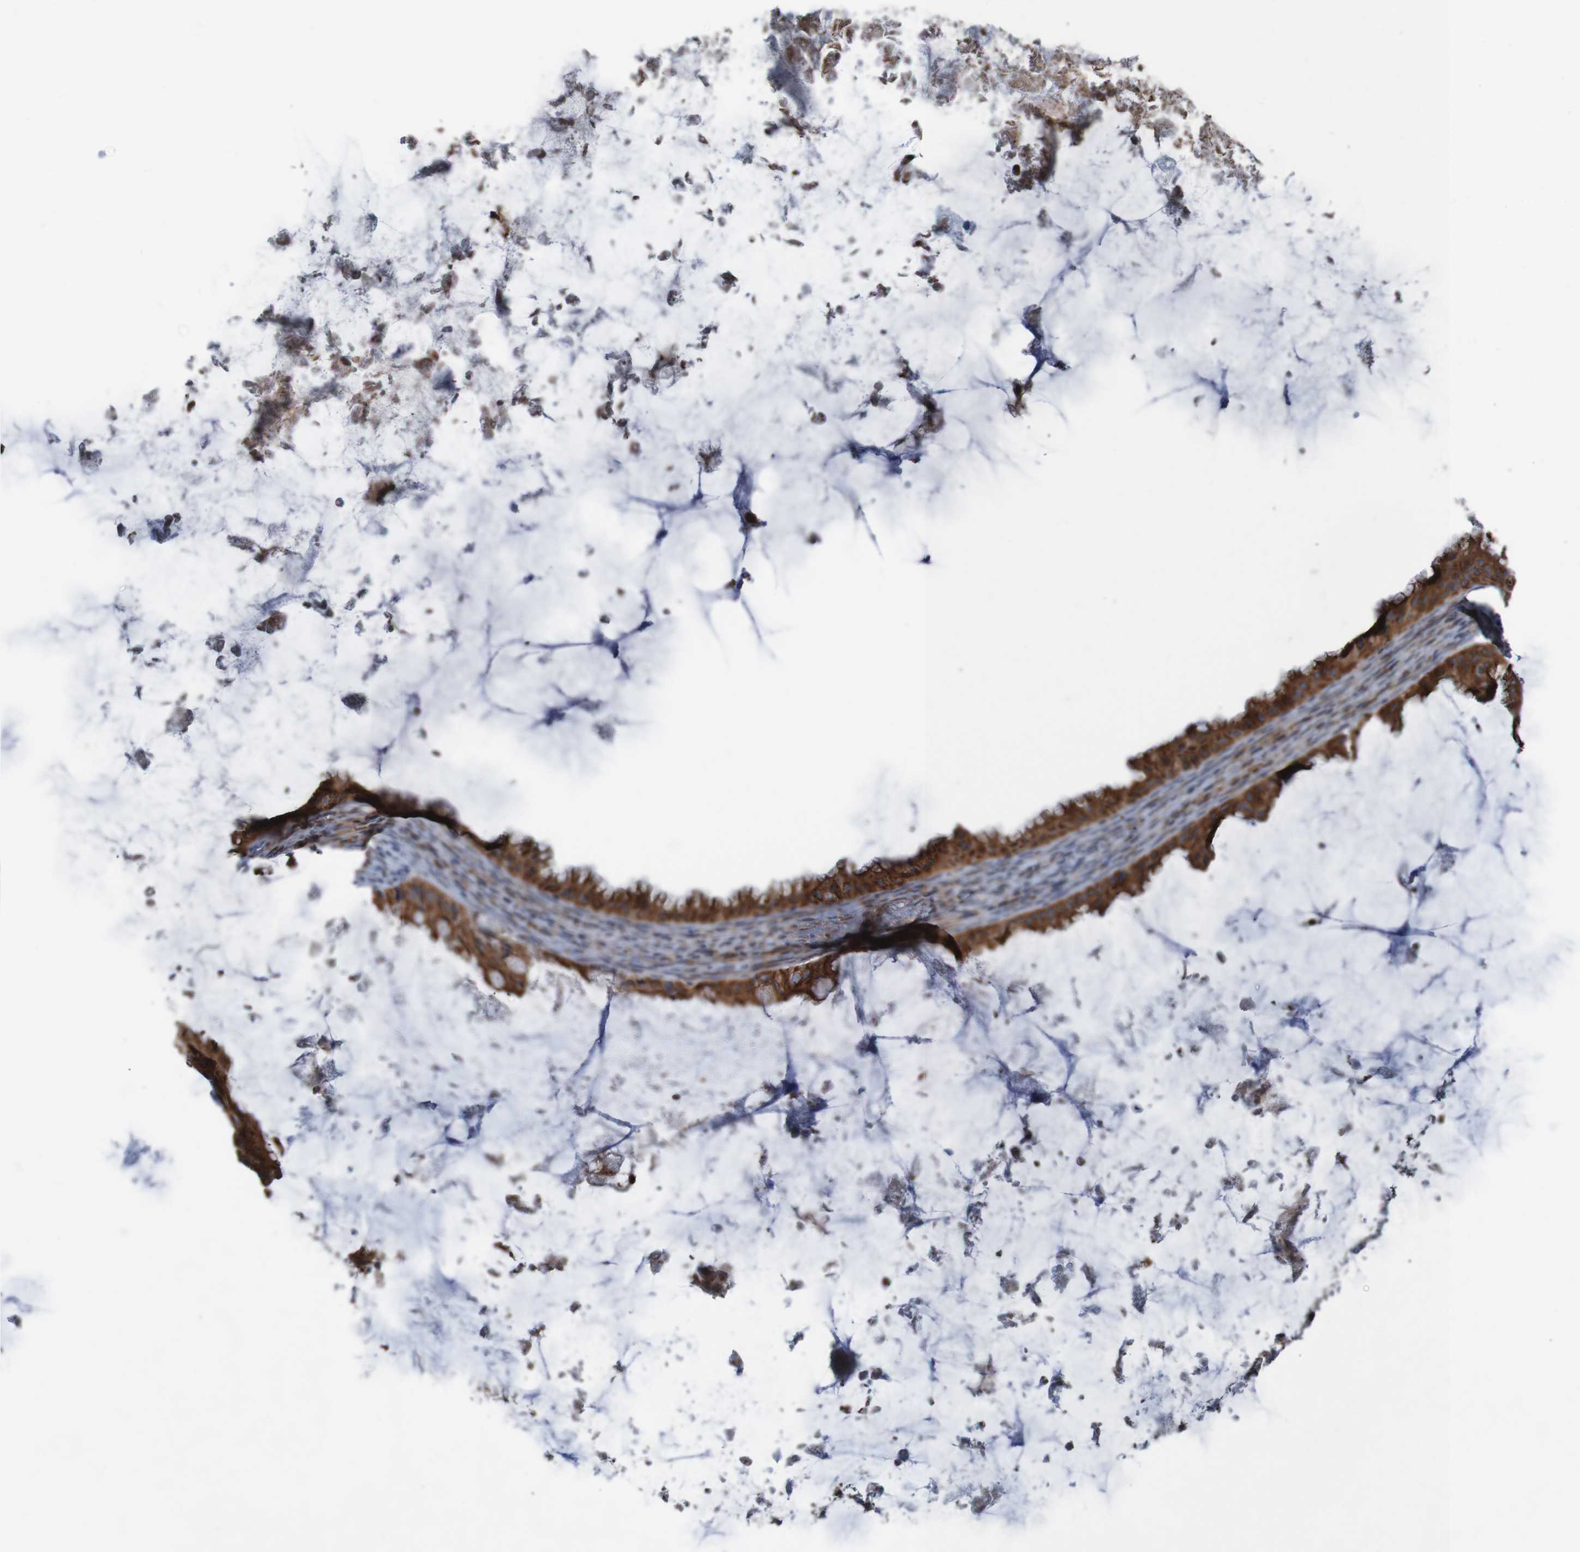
{"staining": {"intensity": "strong", "quantity": ">75%", "location": "cytoplasmic/membranous"}, "tissue": "ovarian cancer", "cell_type": "Tumor cells", "image_type": "cancer", "snomed": [{"axis": "morphology", "description": "Cystadenocarcinoma, mucinous, NOS"}, {"axis": "topography", "description": "Ovary"}], "caption": "Tumor cells display strong cytoplasmic/membranous positivity in about >75% of cells in ovarian cancer (mucinous cystadenocarcinoma). The staining was performed using DAB (3,3'-diaminobenzidine), with brown indicating positive protein expression. Nuclei are stained blue with hematoxylin.", "gene": "UNG", "patient": {"sex": "female", "age": 61}}